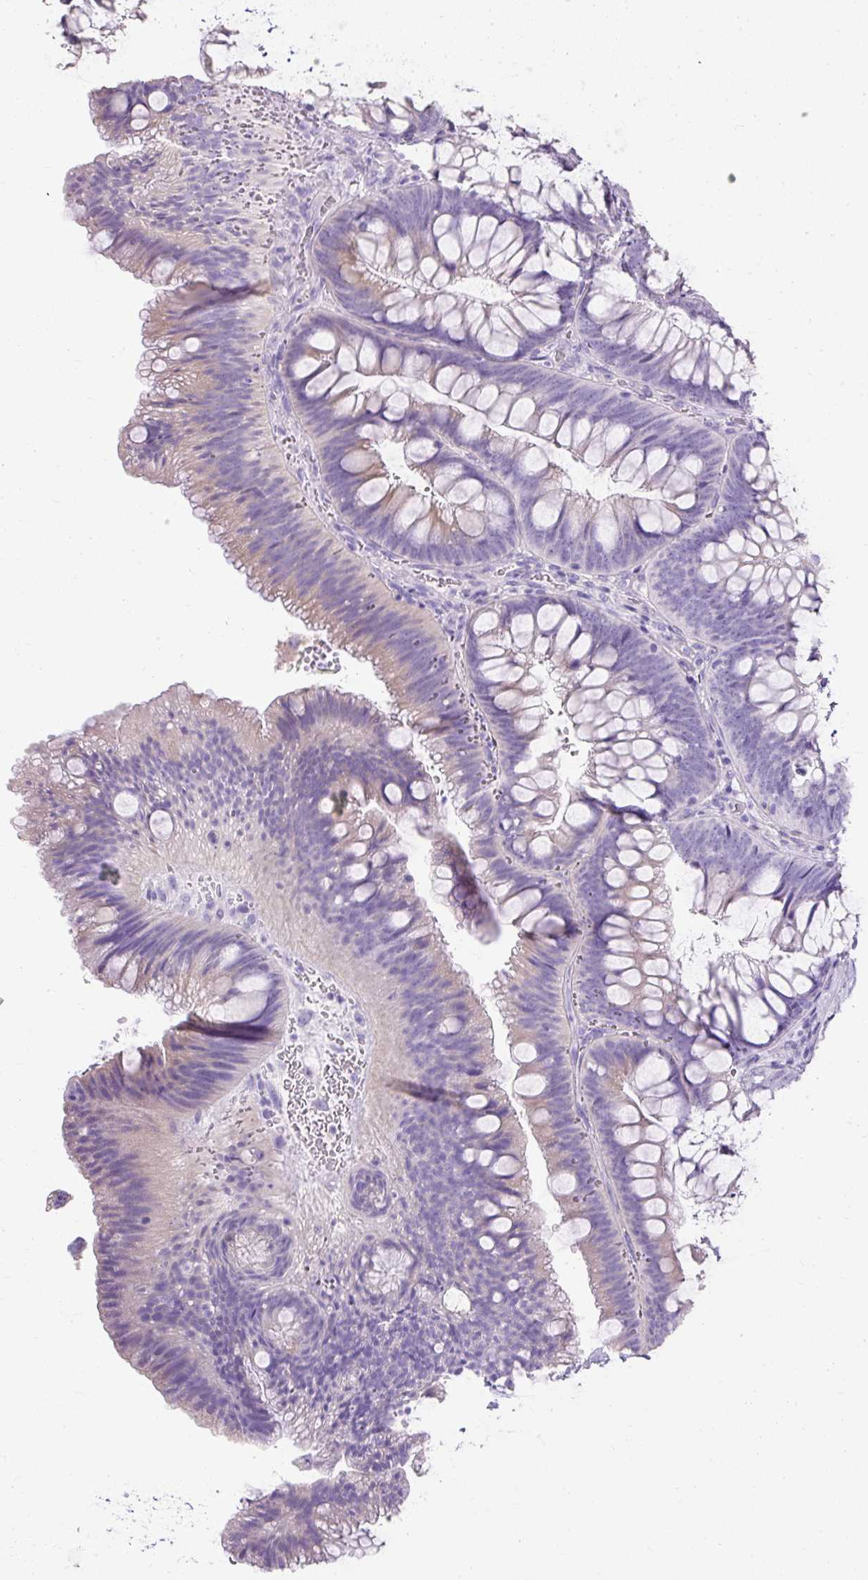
{"staining": {"intensity": "negative", "quantity": "none", "location": "none"}, "tissue": "colon", "cell_type": "Endothelial cells", "image_type": "normal", "snomed": [{"axis": "morphology", "description": "Normal tissue, NOS"}, {"axis": "morphology", "description": "Adenoma, NOS"}, {"axis": "topography", "description": "Soft tissue"}, {"axis": "topography", "description": "Colon"}], "caption": "IHC image of normal colon: colon stained with DAB (3,3'-diaminobenzidine) reveals no significant protein expression in endothelial cells. The staining is performed using DAB (3,3'-diaminobenzidine) brown chromogen with nuclei counter-stained in using hematoxylin.", "gene": "C2CD4C", "patient": {"sex": "male", "age": 47}}